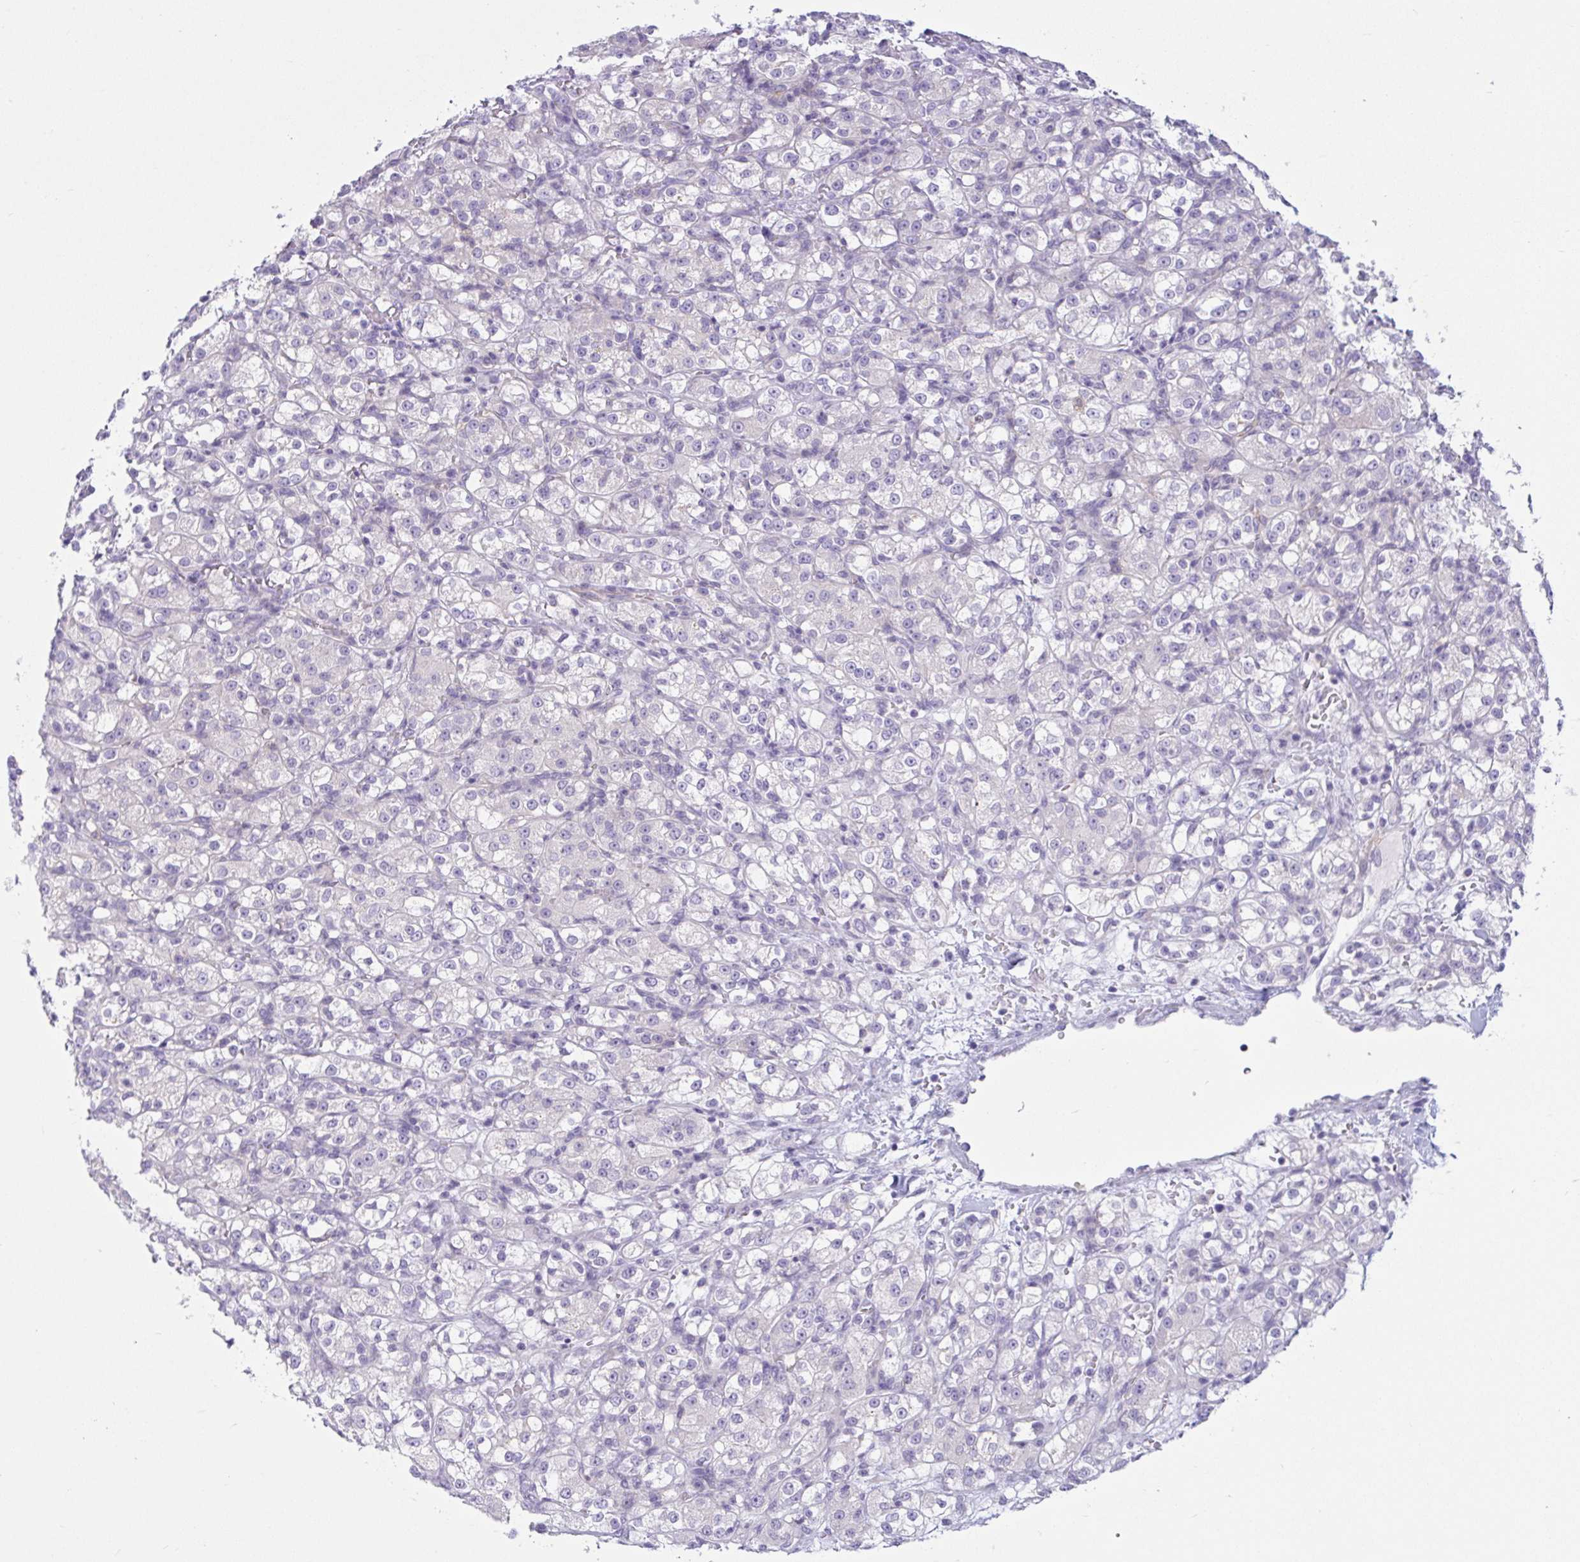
{"staining": {"intensity": "negative", "quantity": "none", "location": "none"}, "tissue": "renal cancer", "cell_type": "Tumor cells", "image_type": "cancer", "snomed": [{"axis": "morphology", "description": "Normal tissue, NOS"}, {"axis": "morphology", "description": "Adenocarcinoma, NOS"}, {"axis": "topography", "description": "Kidney"}], "caption": "This micrograph is of renal cancer stained with IHC to label a protein in brown with the nuclei are counter-stained blue. There is no expression in tumor cells.", "gene": "TNNI2", "patient": {"sex": "male", "age": 61}}